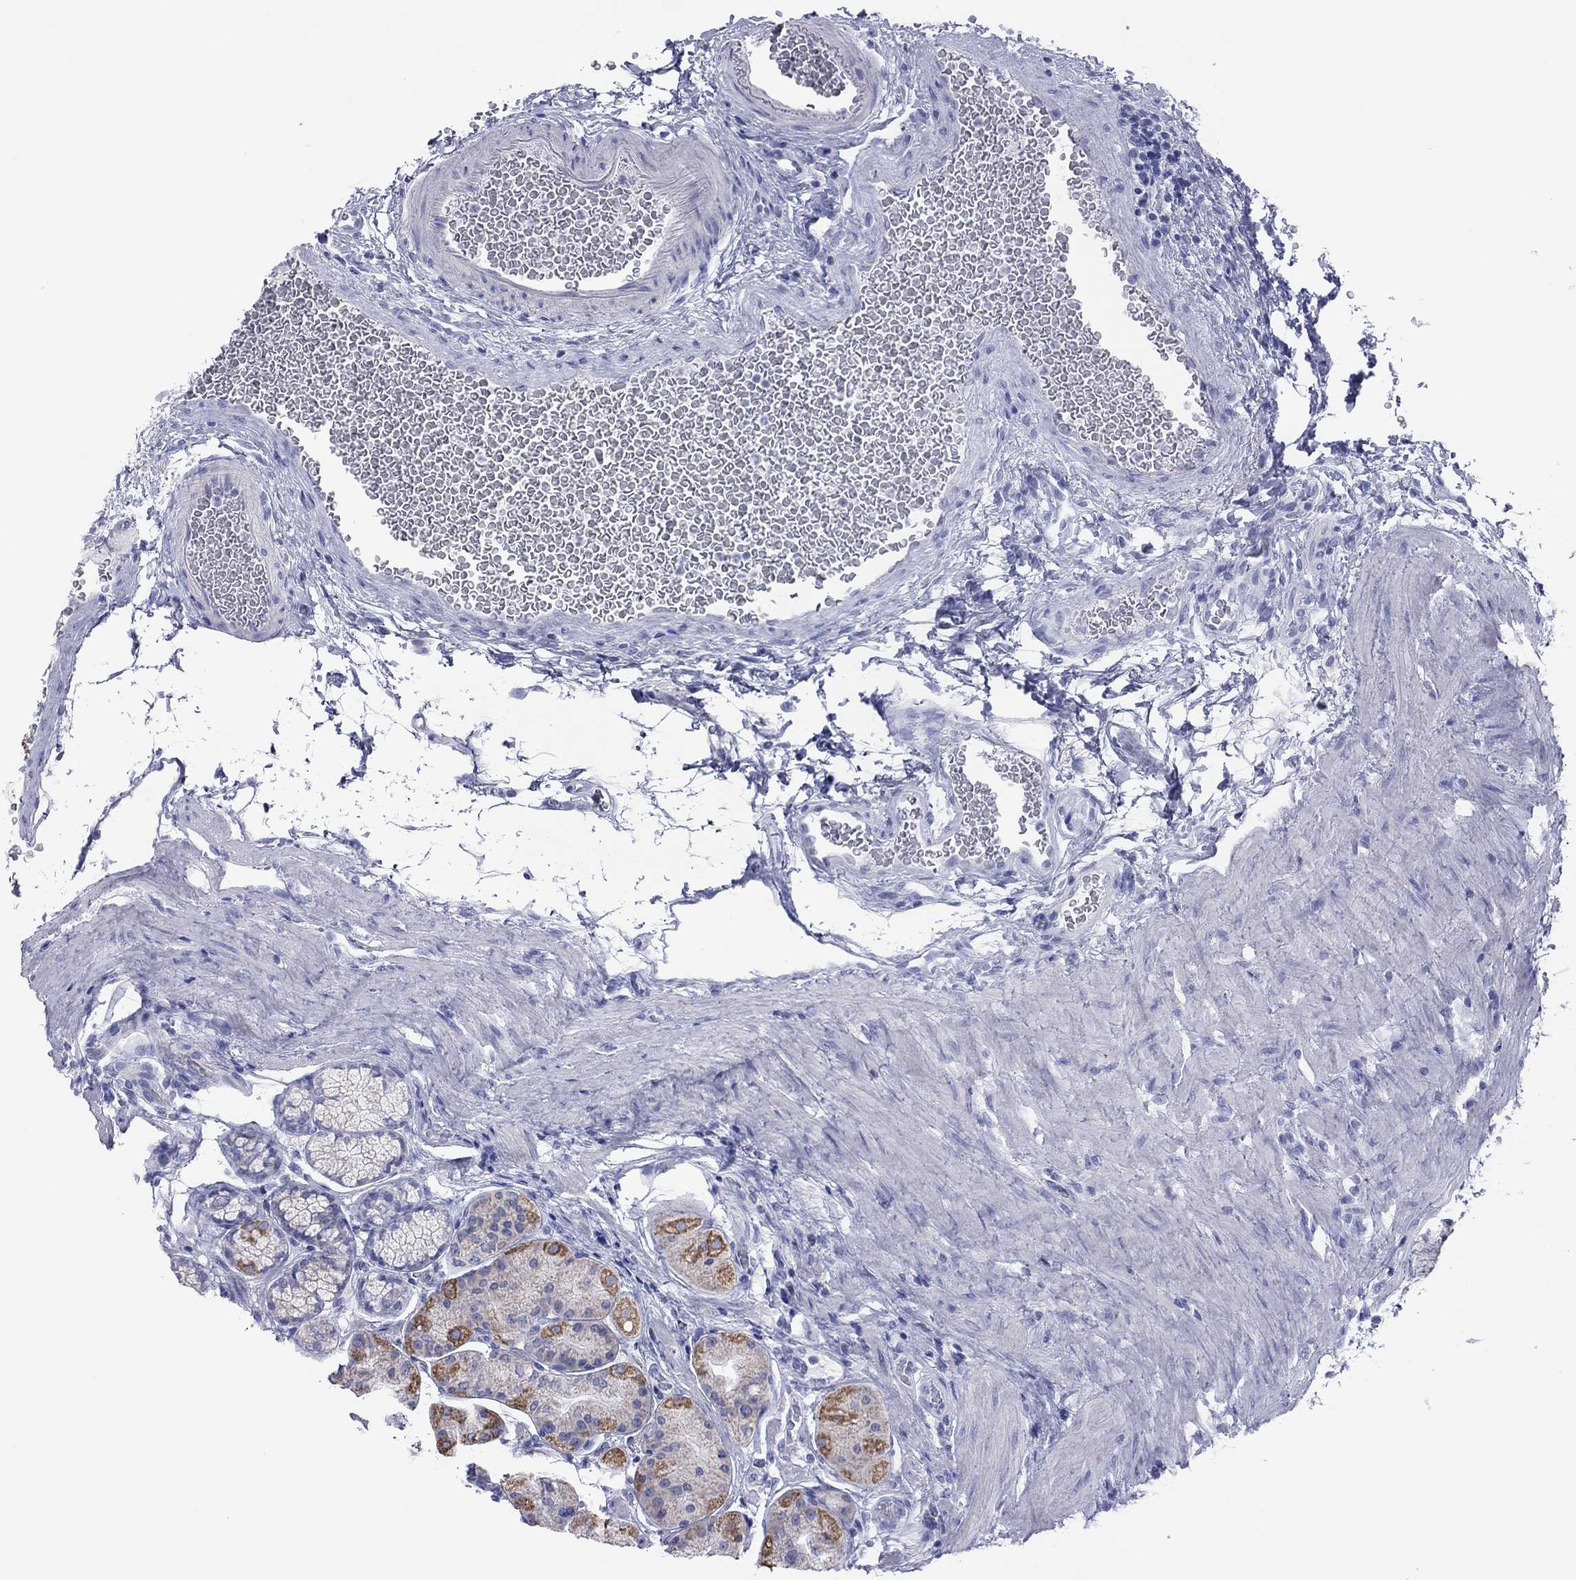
{"staining": {"intensity": "strong", "quantity": "<25%", "location": "cytoplasmic/membranous"}, "tissue": "stomach", "cell_type": "Glandular cells", "image_type": "normal", "snomed": [{"axis": "morphology", "description": "Normal tissue, NOS"}, {"axis": "morphology", "description": "Adenocarcinoma, NOS"}, {"axis": "morphology", "description": "Adenocarcinoma, High grade"}, {"axis": "topography", "description": "Stomach, upper"}, {"axis": "topography", "description": "Stomach"}], "caption": "IHC histopathology image of unremarkable human stomach stained for a protein (brown), which reveals medium levels of strong cytoplasmic/membranous staining in about <25% of glandular cells.", "gene": "VSIG10", "patient": {"sex": "female", "age": 65}}